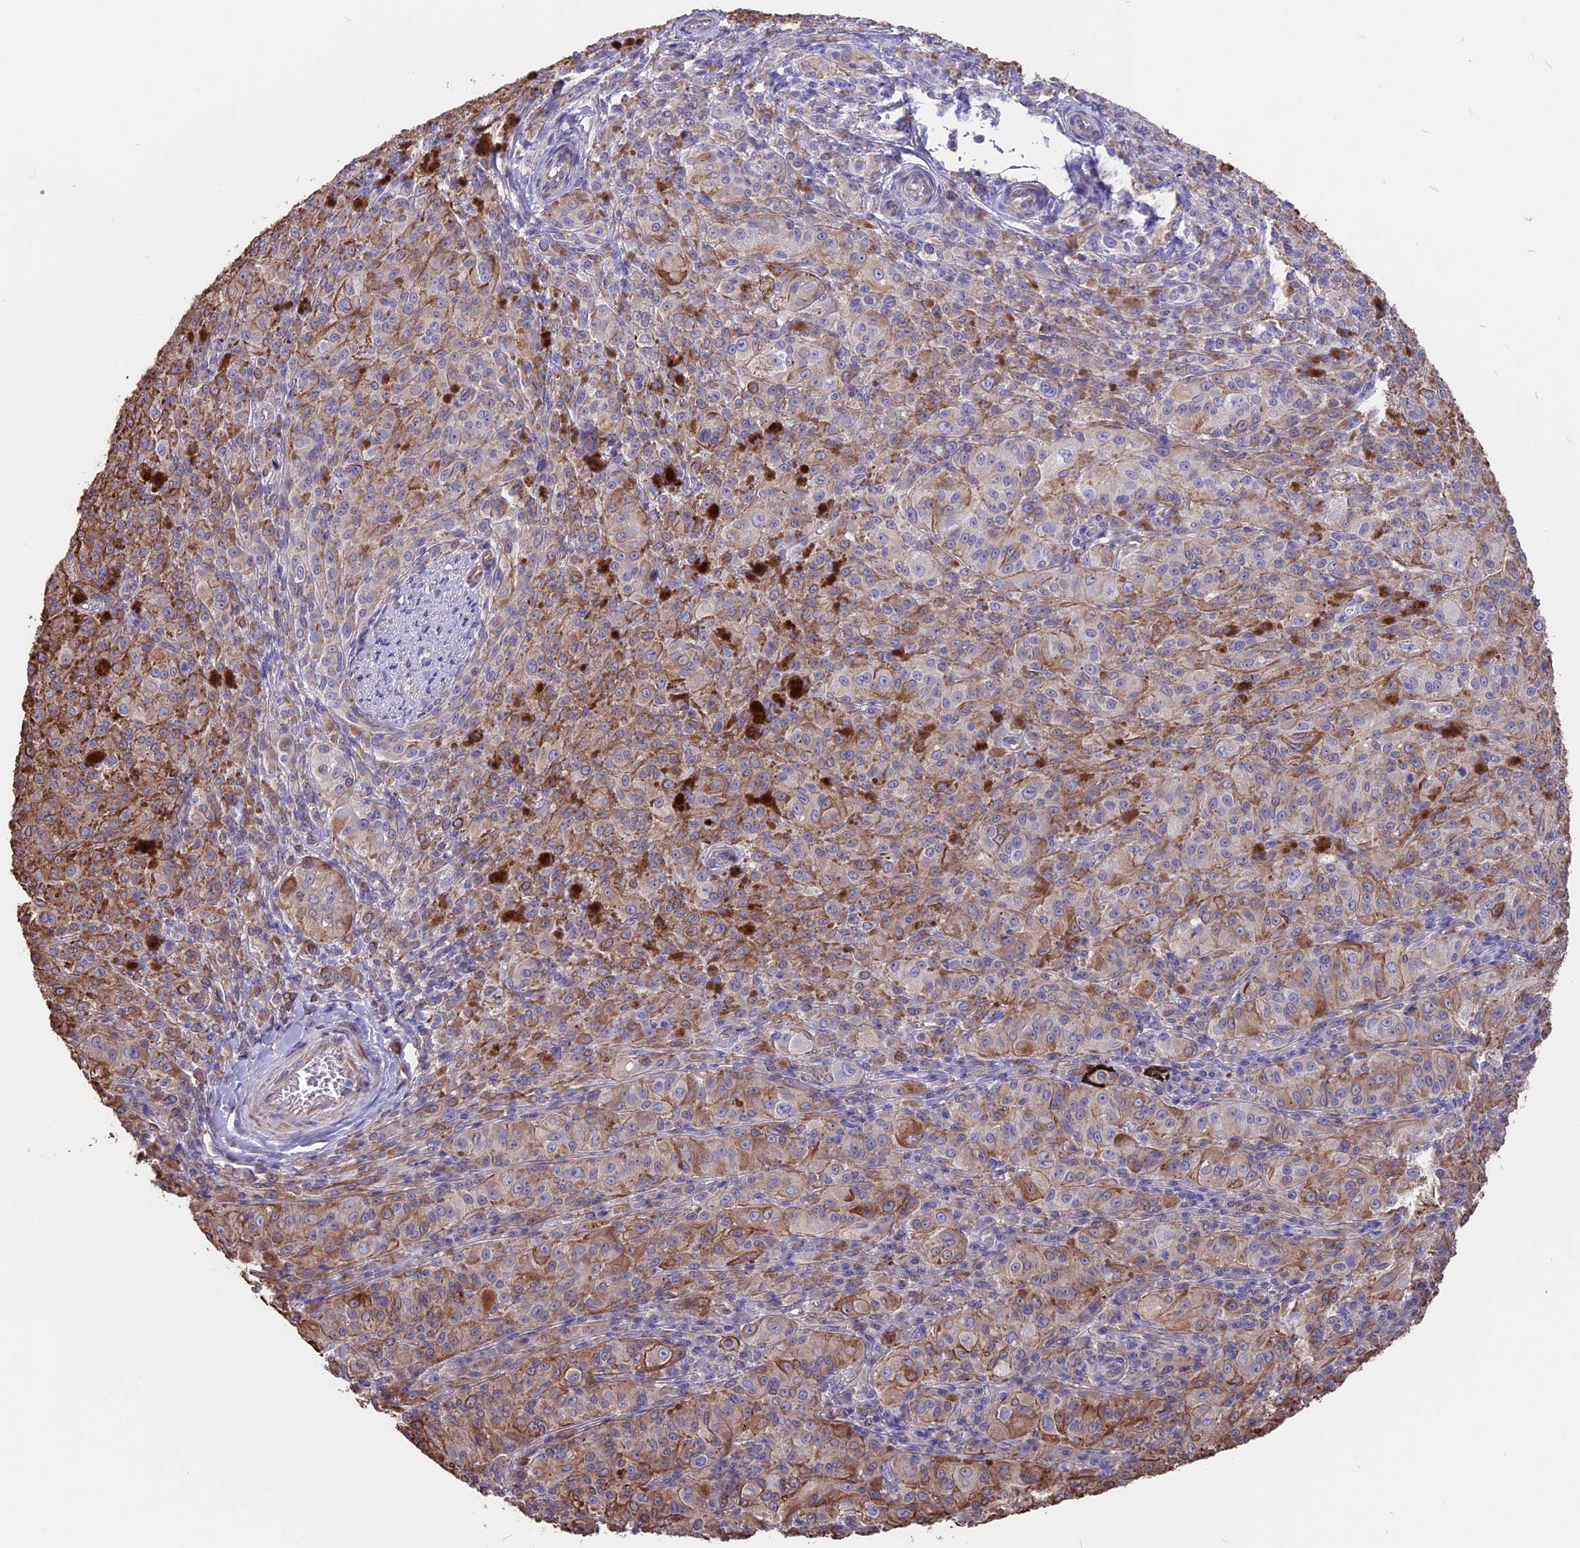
{"staining": {"intensity": "moderate", "quantity": "<25%", "location": "cytoplasmic/membranous"}, "tissue": "melanoma", "cell_type": "Tumor cells", "image_type": "cancer", "snomed": [{"axis": "morphology", "description": "Malignant melanoma, NOS"}, {"axis": "topography", "description": "Skin"}], "caption": "Malignant melanoma tissue demonstrates moderate cytoplasmic/membranous positivity in approximately <25% of tumor cells, visualized by immunohistochemistry. (IHC, brightfield microscopy, high magnification).", "gene": "SEH1L", "patient": {"sex": "female", "age": 52}}